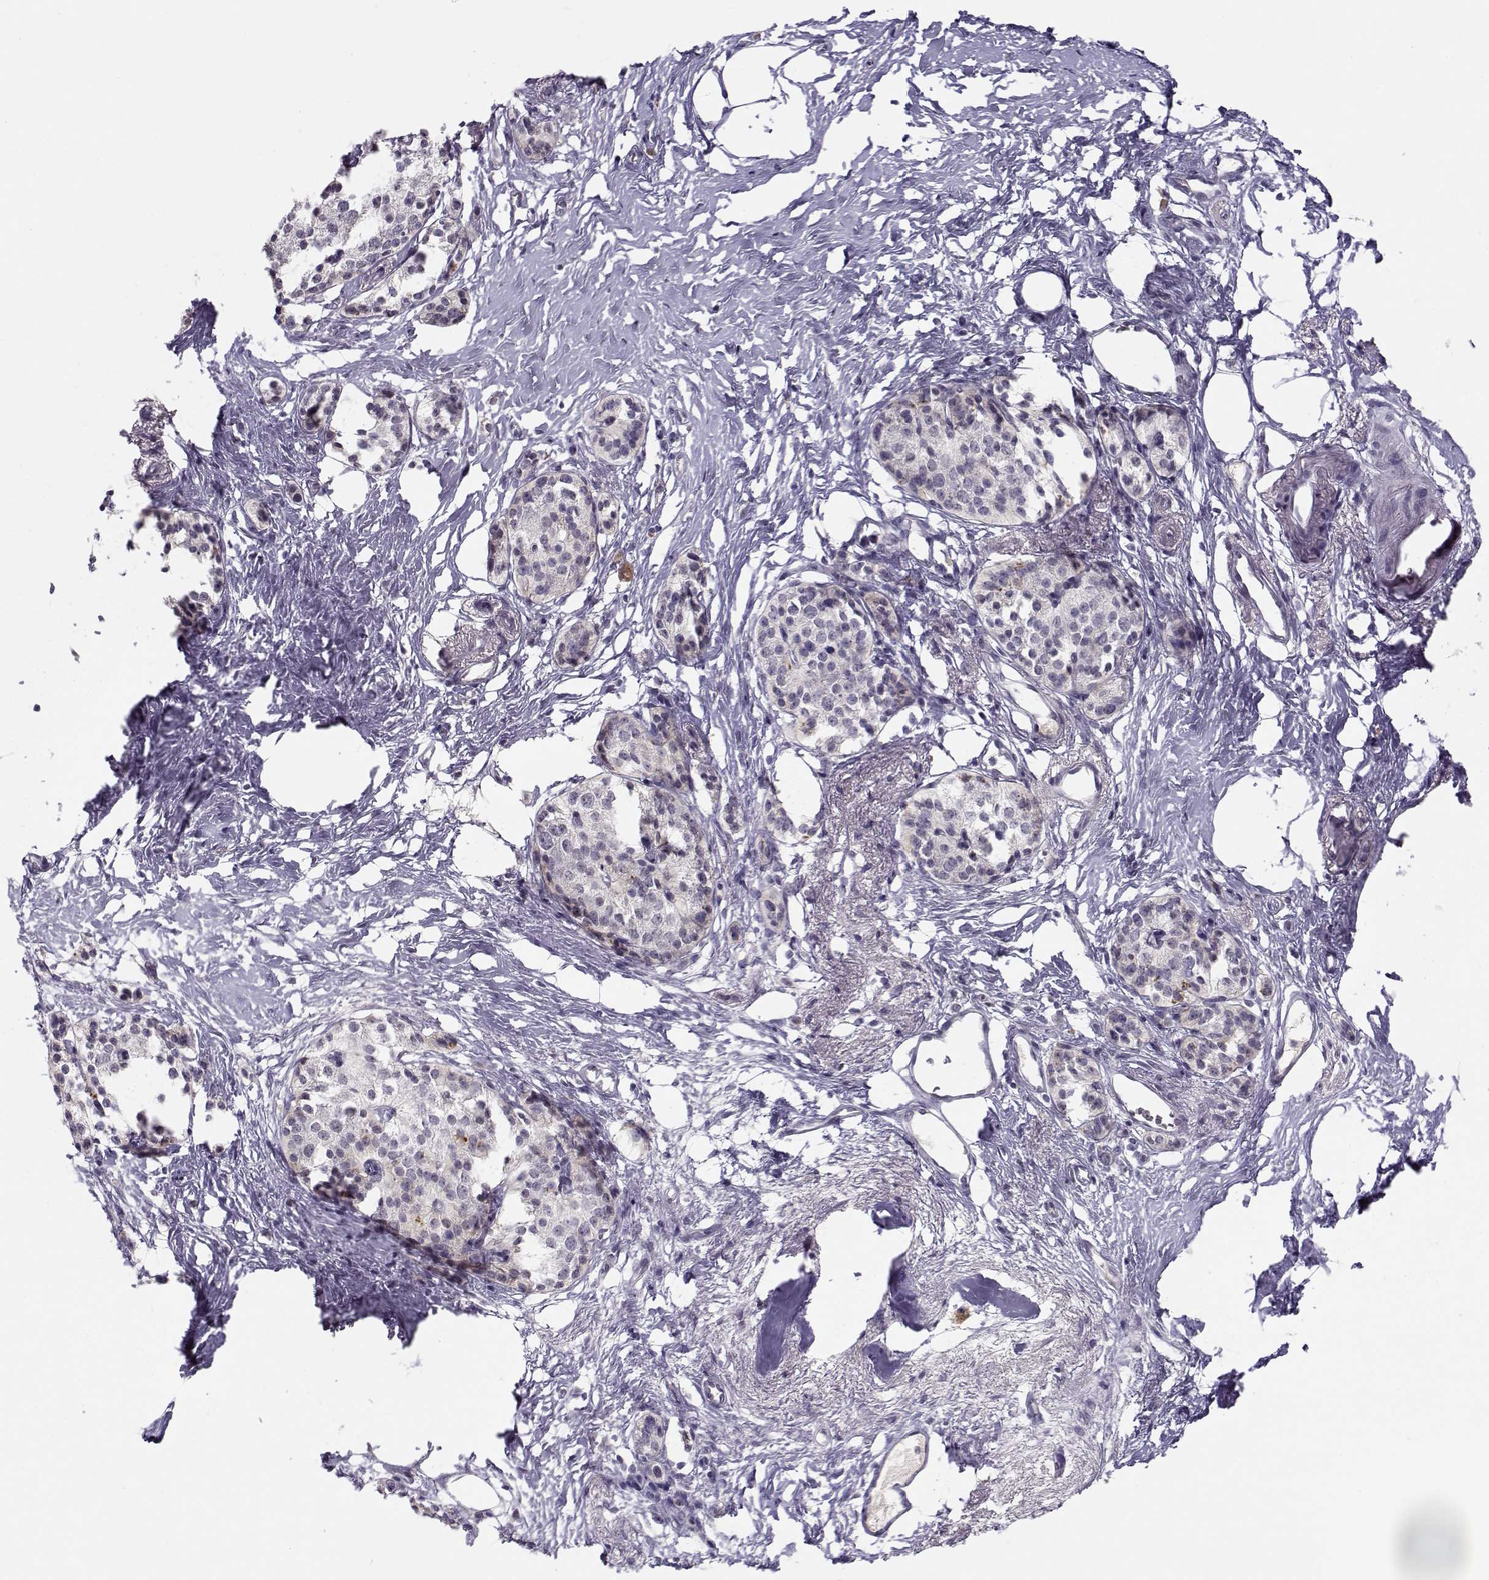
{"staining": {"intensity": "negative", "quantity": "none", "location": "none"}, "tissue": "pancreatic cancer", "cell_type": "Tumor cells", "image_type": "cancer", "snomed": [{"axis": "morphology", "description": "Adenocarcinoma, NOS"}, {"axis": "topography", "description": "Pancreas"}], "caption": "High magnification brightfield microscopy of pancreatic cancer (adenocarcinoma) stained with DAB (brown) and counterstained with hematoxylin (blue): tumor cells show no significant positivity.", "gene": "C16orf86", "patient": {"sex": "female", "age": 72}}